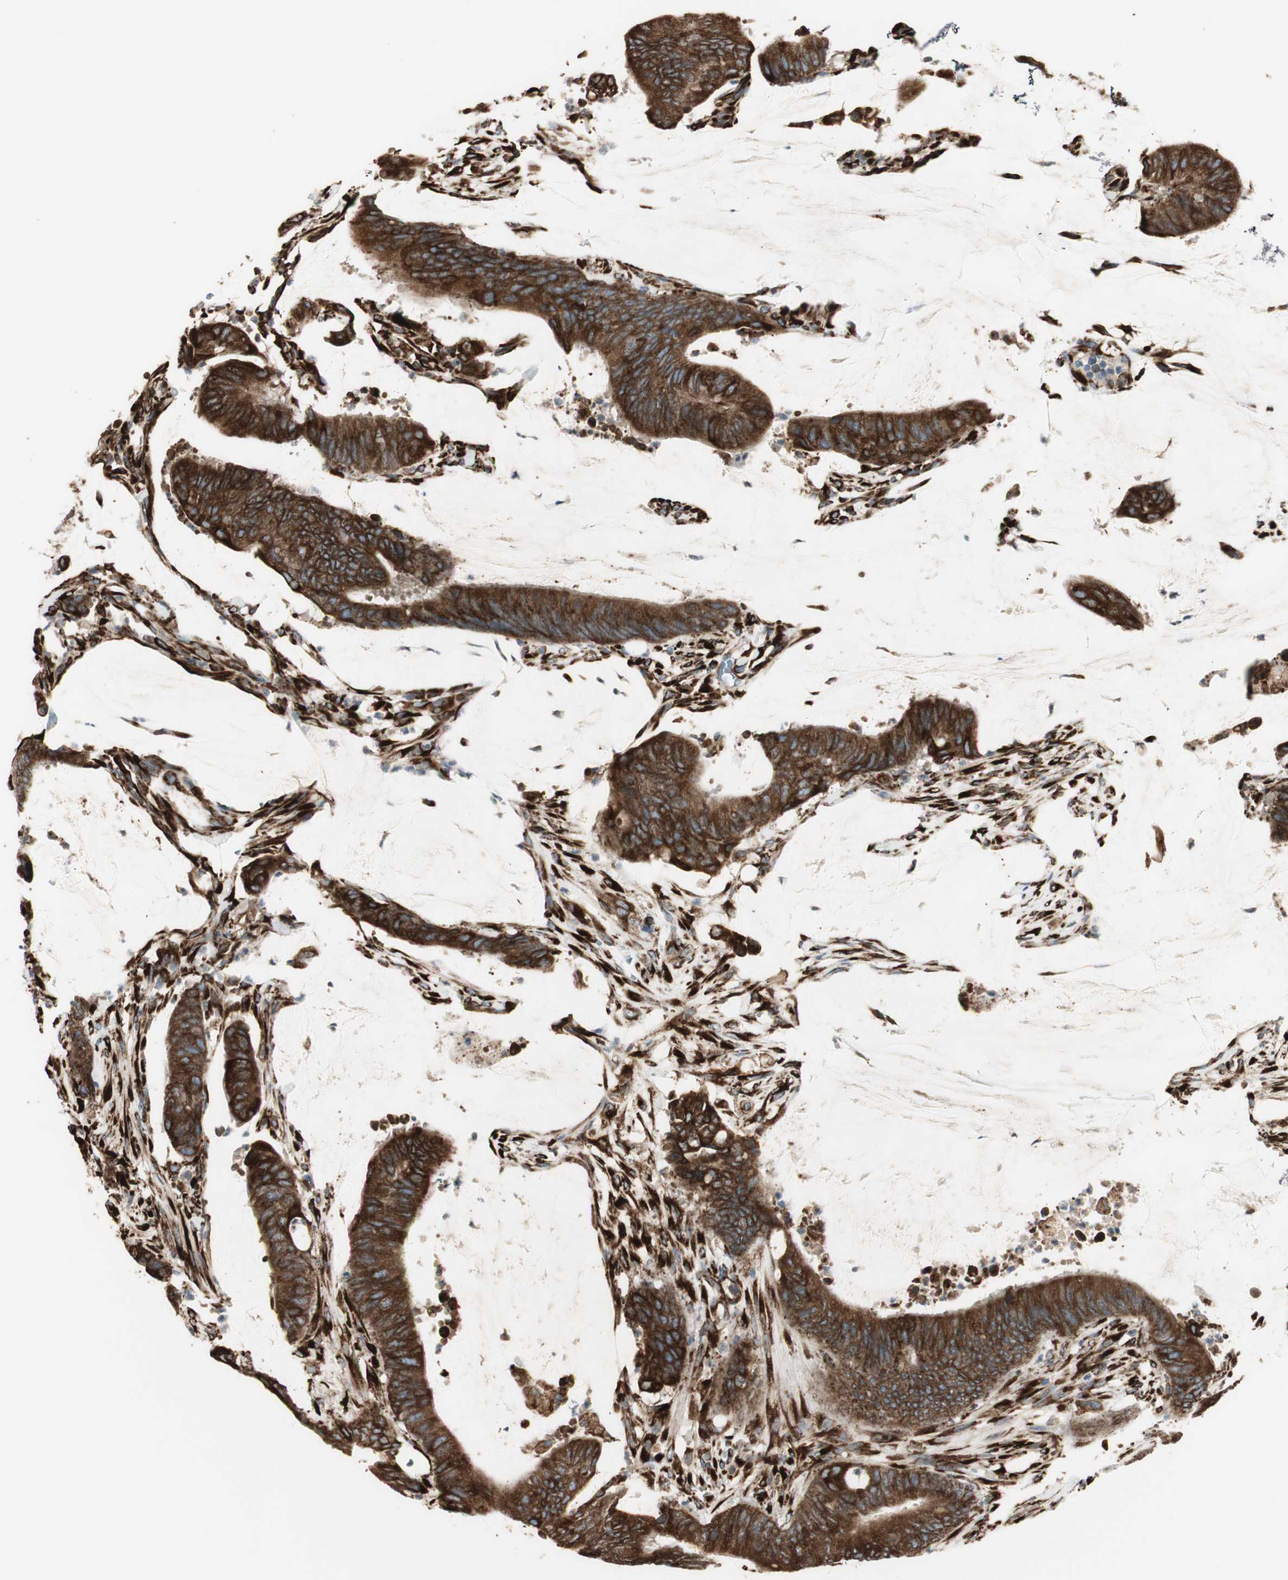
{"staining": {"intensity": "strong", "quantity": ">75%", "location": "cytoplasmic/membranous"}, "tissue": "colorectal cancer", "cell_type": "Tumor cells", "image_type": "cancer", "snomed": [{"axis": "morphology", "description": "Adenocarcinoma, NOS"}, {"axis": "topography", "description": "Rectum"}], "caption": "A brown stain labels strong cytoplasmic/membranous positivity of a protein in colorectal cancer tumor cells.", "gene": "RRBP1", "patient": {"sex": "female", "age": 66}}